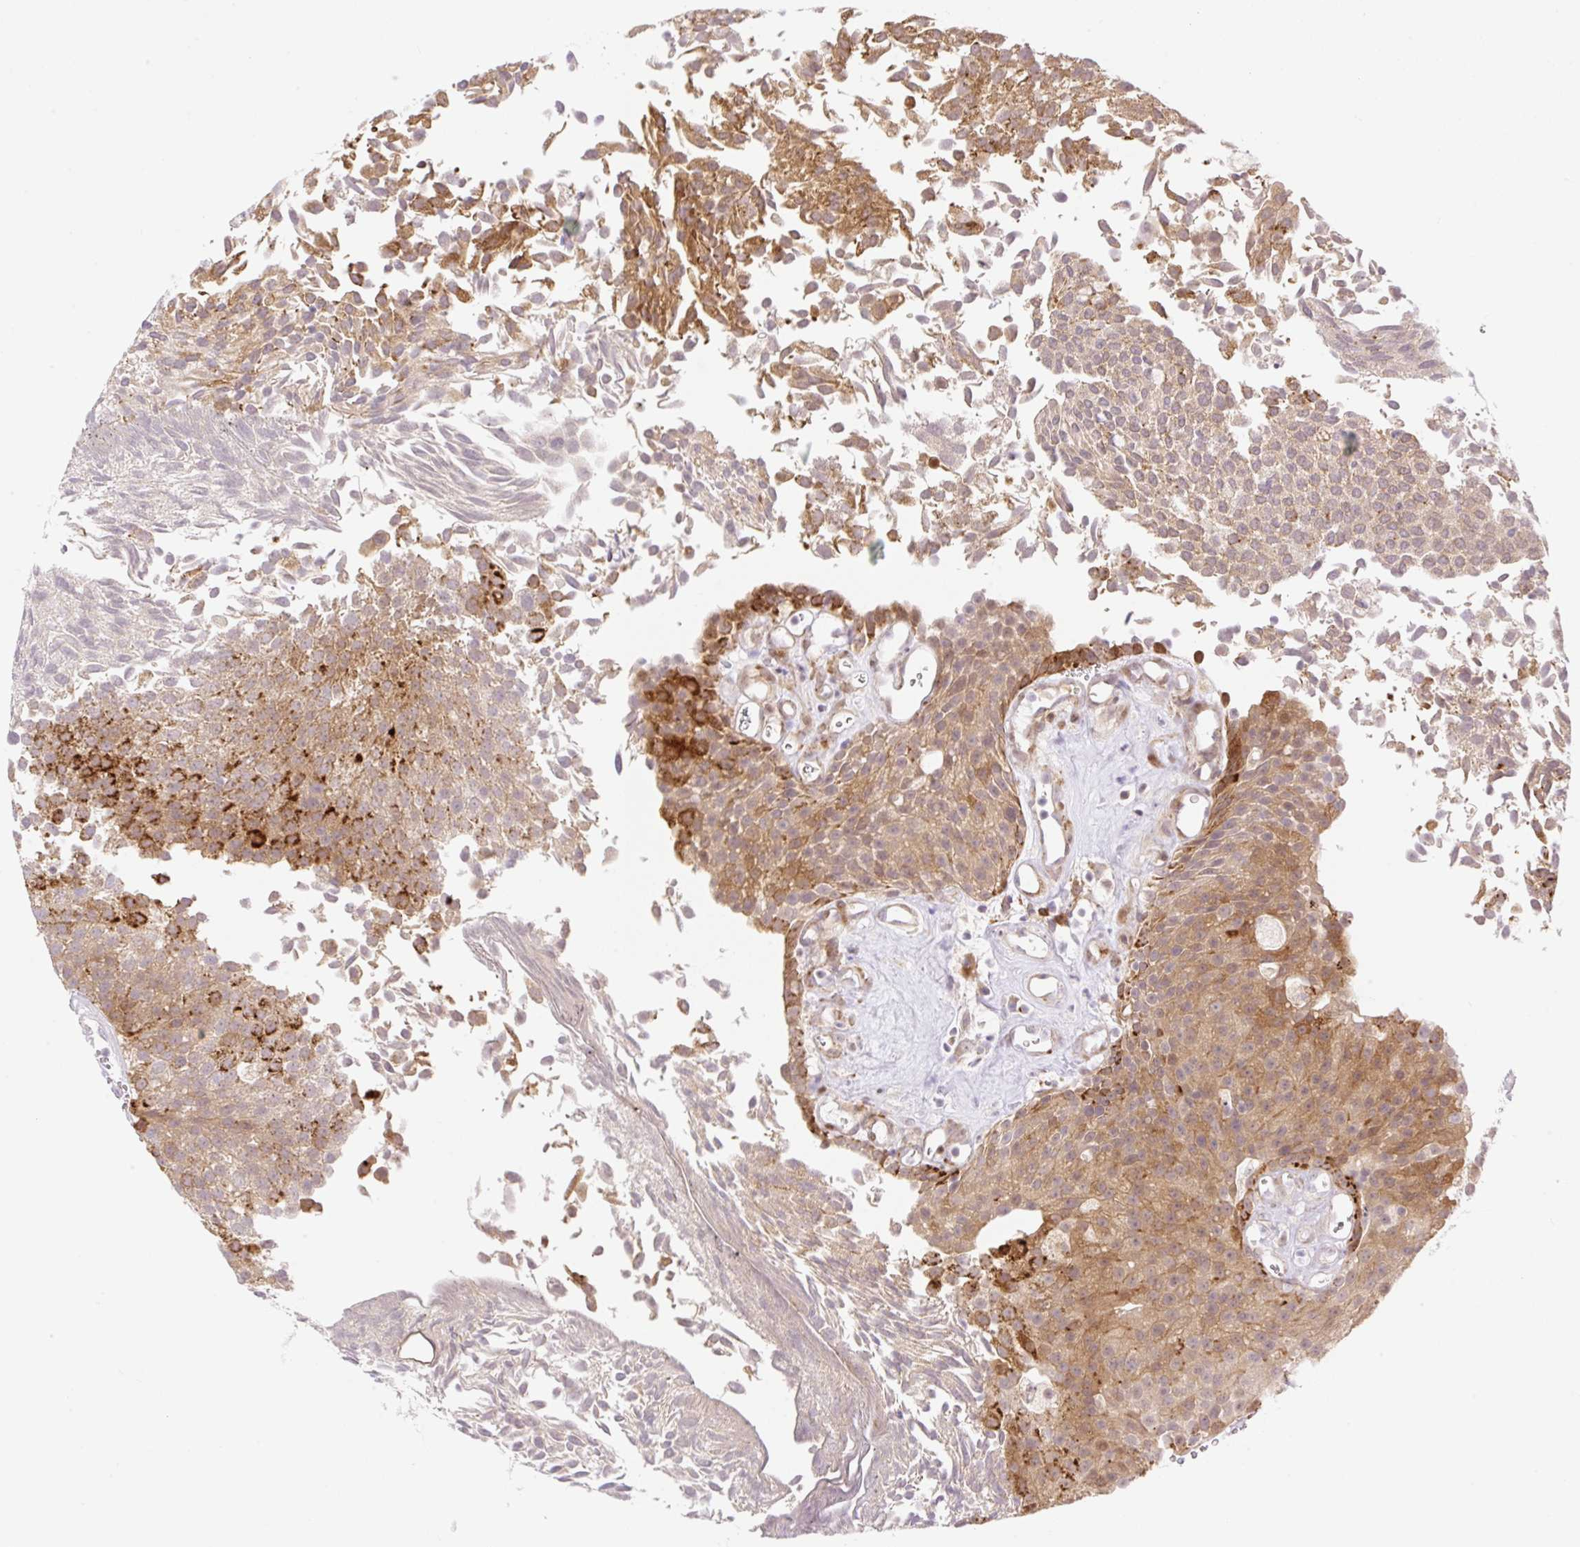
{"staining": {"intensity": "moderate", "quantity": ">75%", "location": "cytoplasmic/membranous"}, "tissue": "urothelial cancer", "cell_type": "Tumor cells", "image_type": "cancer", "snomed": [{"axis": "morphology", "description": "Urothelial carcinoma, Low grade"}, {"axis": "topography", "description": "Urinary bladder"}], "caption": "Urothelial carcinoma (low-grade) was stained to show a protein in brown. There is medium levels of moderate cytoplasmic/membranous expression in about >75% of tumor cells.", "gene": "ZFP41", "patient": {"sex": "female", "age": 79}}